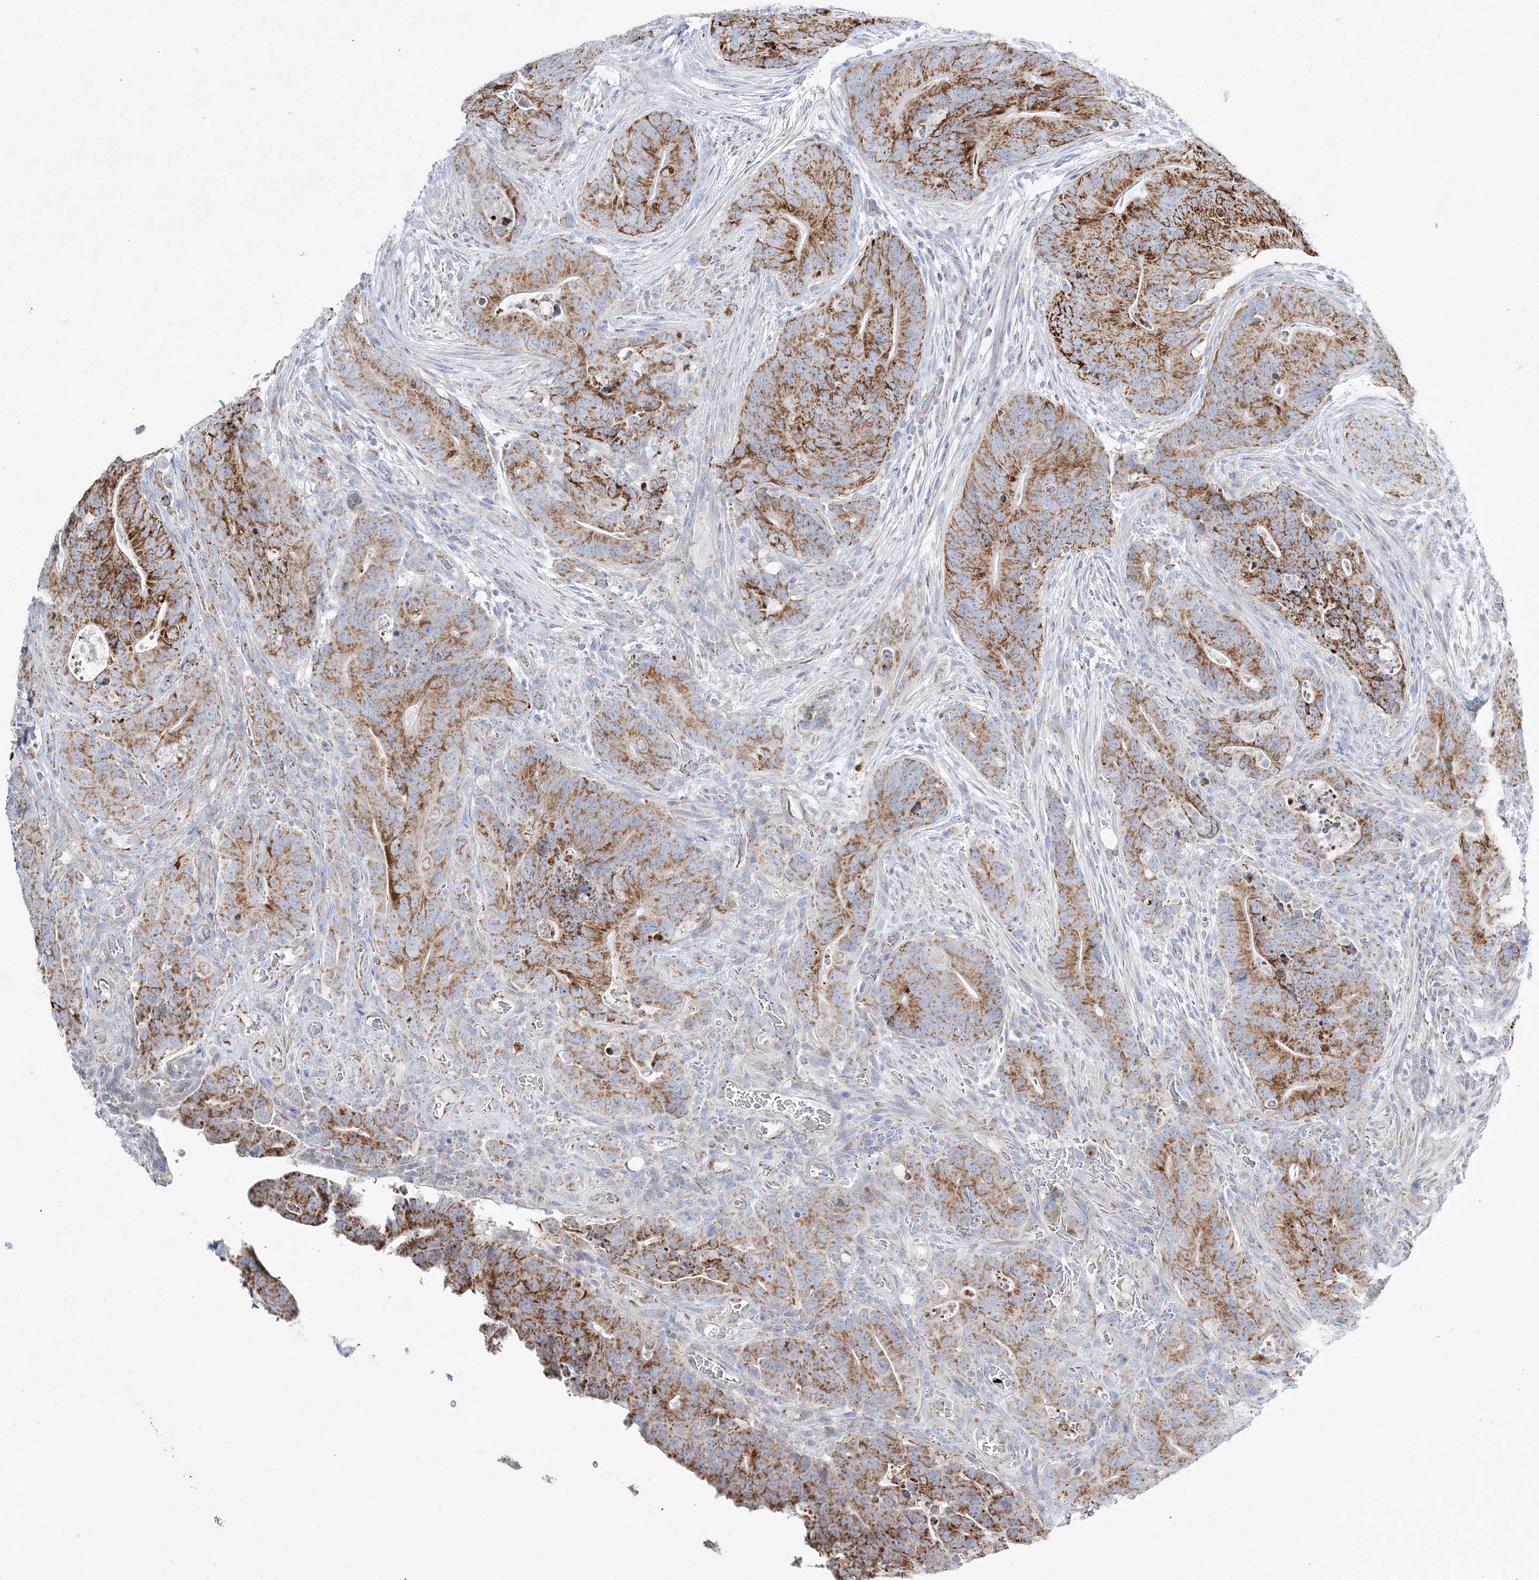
{"staining": {"intensity": "moderate", "quantity": ">75%", "location": "cytoplasmic/membranous"}, "tissue": "colorectal cancer", "cell_type": "Tumor cells", "image_type": "cancer", "snomed": [{"axis": "morphology", "description": "Normal tissue, NOS"}, {"axis": "topography", "description": "Colon"}], "caption": "The image reveals immunohistochemical staining of colorectal cancer. There is moderate cytoplasmic/membranous positivity is appreciated in about >75% of tumor cells.", "gene": "HIBCH", "patient": {"sex": "female", "age": 82}}